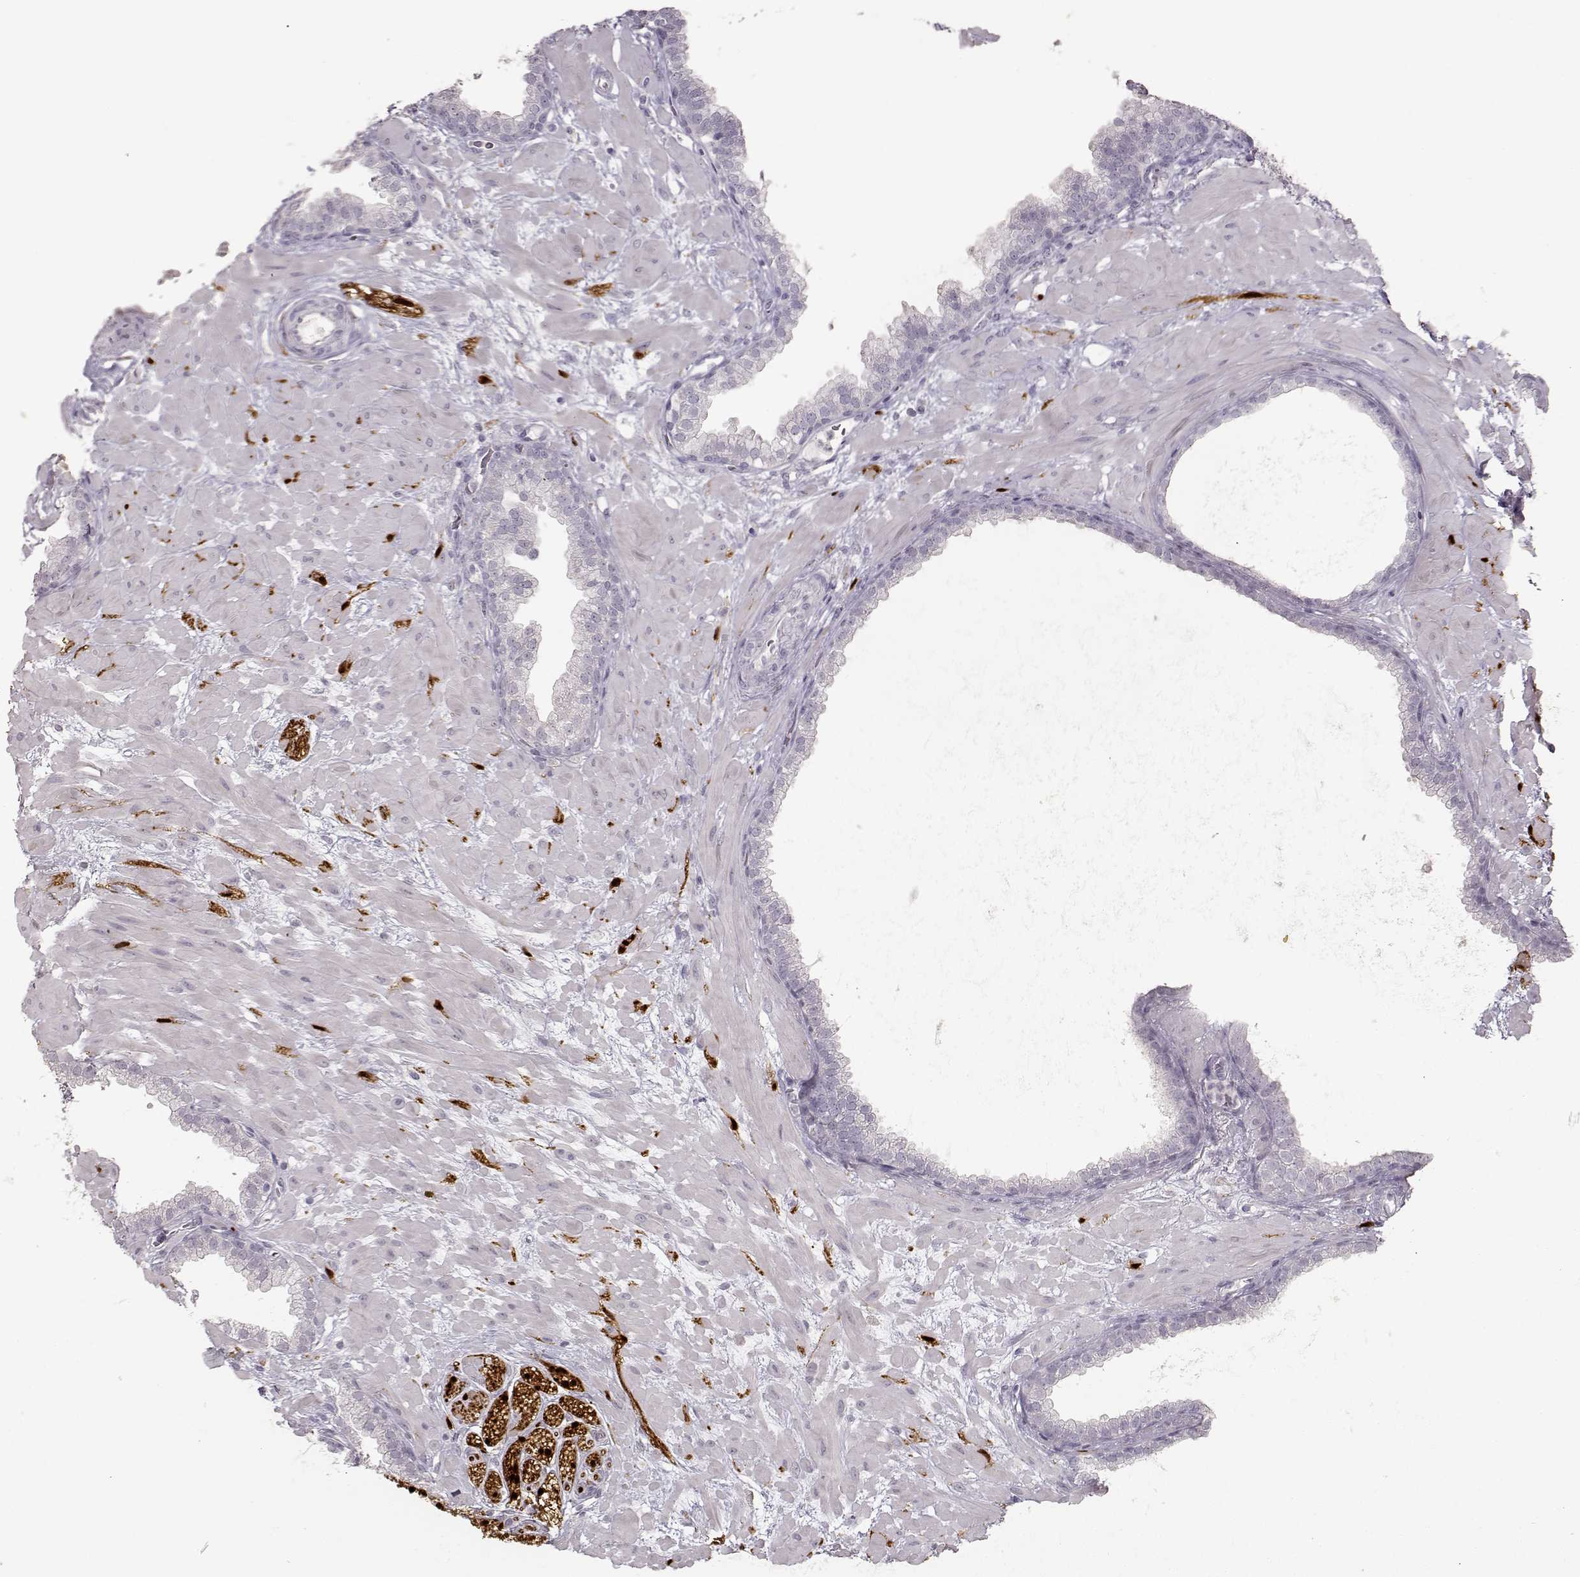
{"staining": {"intensity": "negative", "quantity": "none", "location": "none"}, "tissue": "prostate cancer", "cell_type": "Tumor cells", "image_type": "cancer", "snomed": [{"axis": "morphology", "description": "Adenocarcinoma, Low grade"}, {"axis": "topography", "description": "Prostate"}], "caption": "Immunohistochemistry image of prostate cancer stained for a protein (brown), which demonstrates no positivity in tumor cells.", "gene": "S100B", "patient": {"sex": "male", "age": 68}}